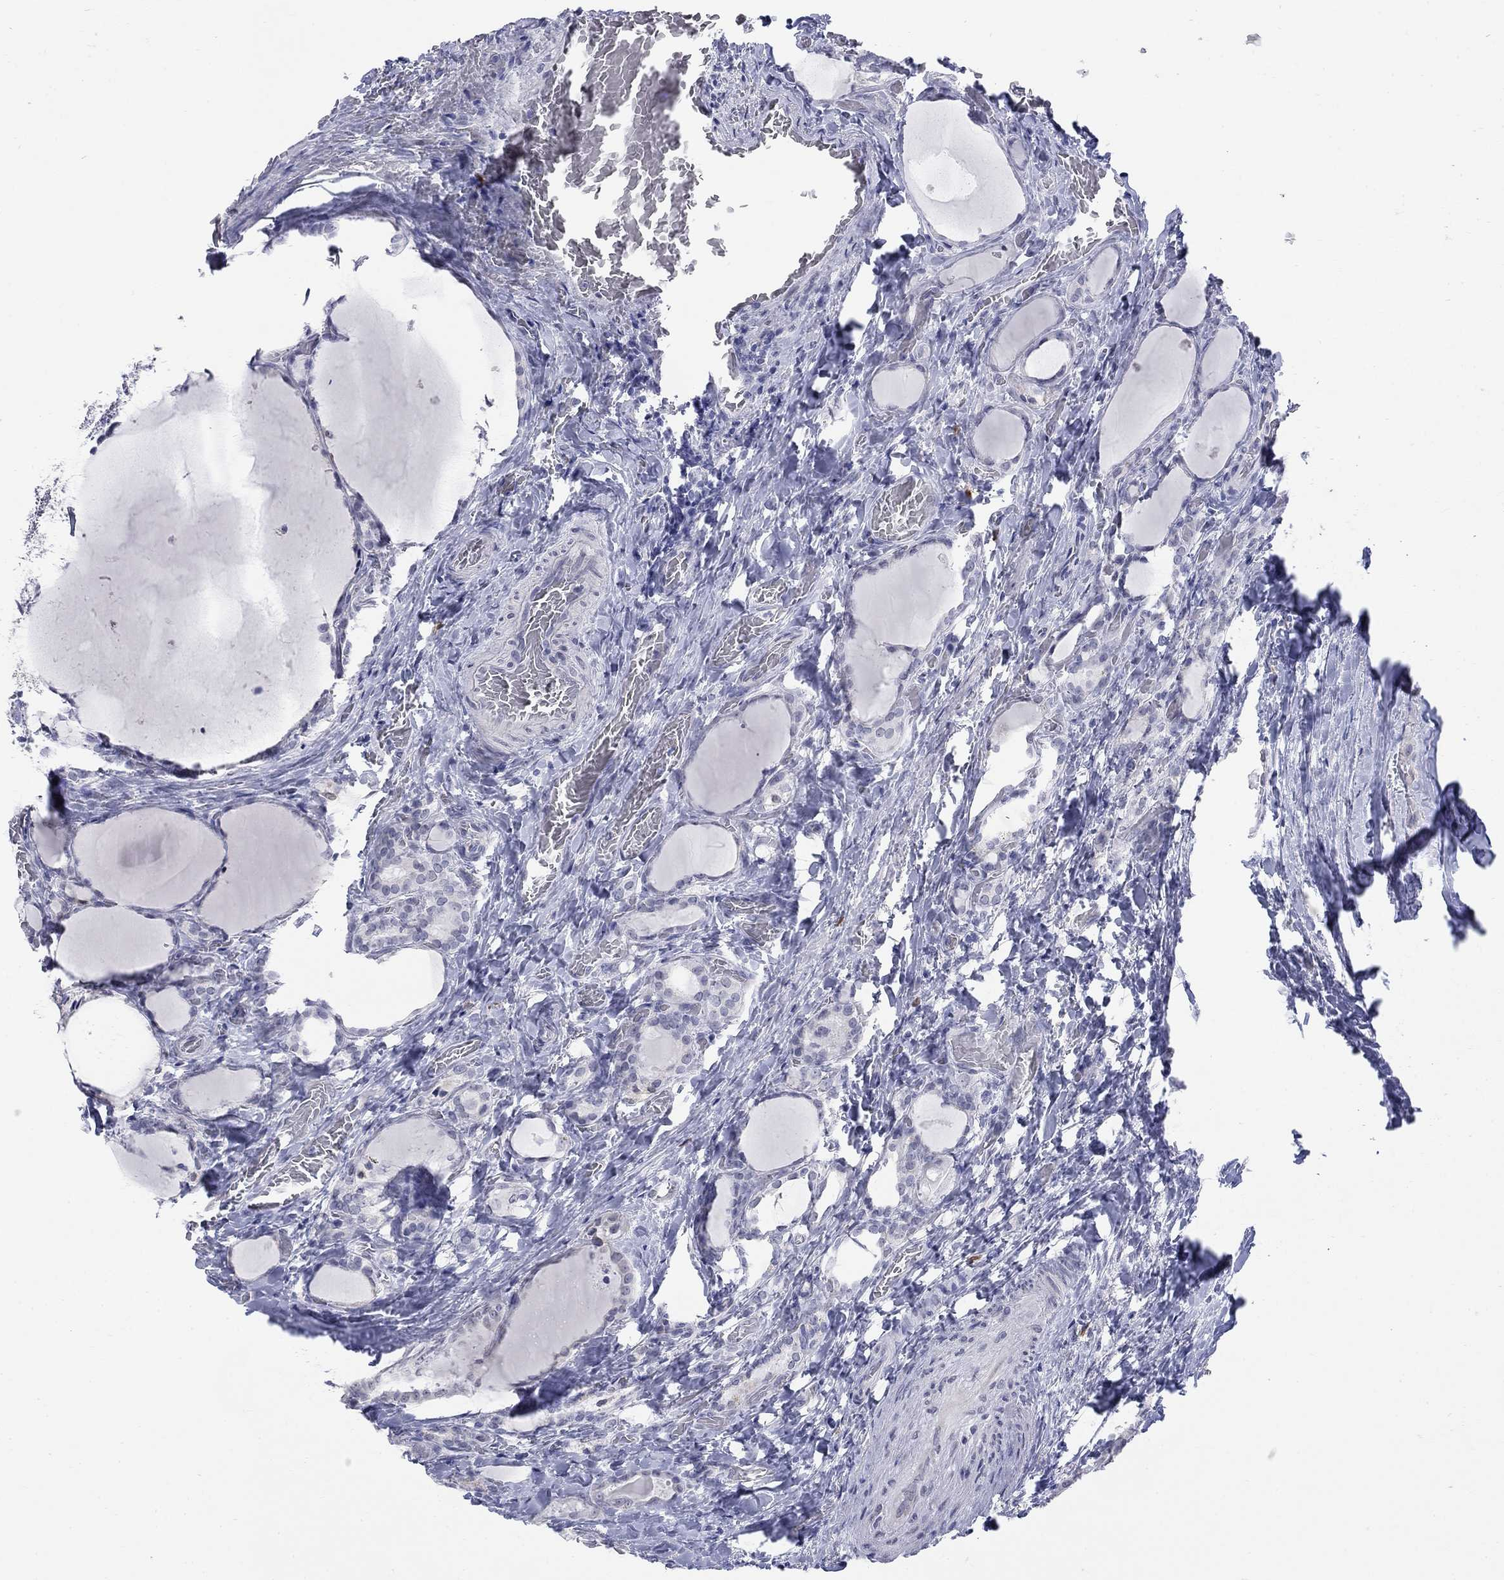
{"staining": {"intensity": "negative", "quantity": "none", "location": "none"}, "tissue": "thyroid cancer", "cell_type": "Tumor cells", "image_type": "cancer", "snomed": [{"axis": "morphology", "description": "Papillary adenocarcinoma, NOS"}, {"axis": "topography", "description": "Thyroid gland"}], "caption": "DAB immunohistochemical staining of thyroid cancer (papillary adenocarcinoma) shows no significant staining in tumor cells.", "gene": "ECEL1", "patient": {"sex": "female", "age": 39}}